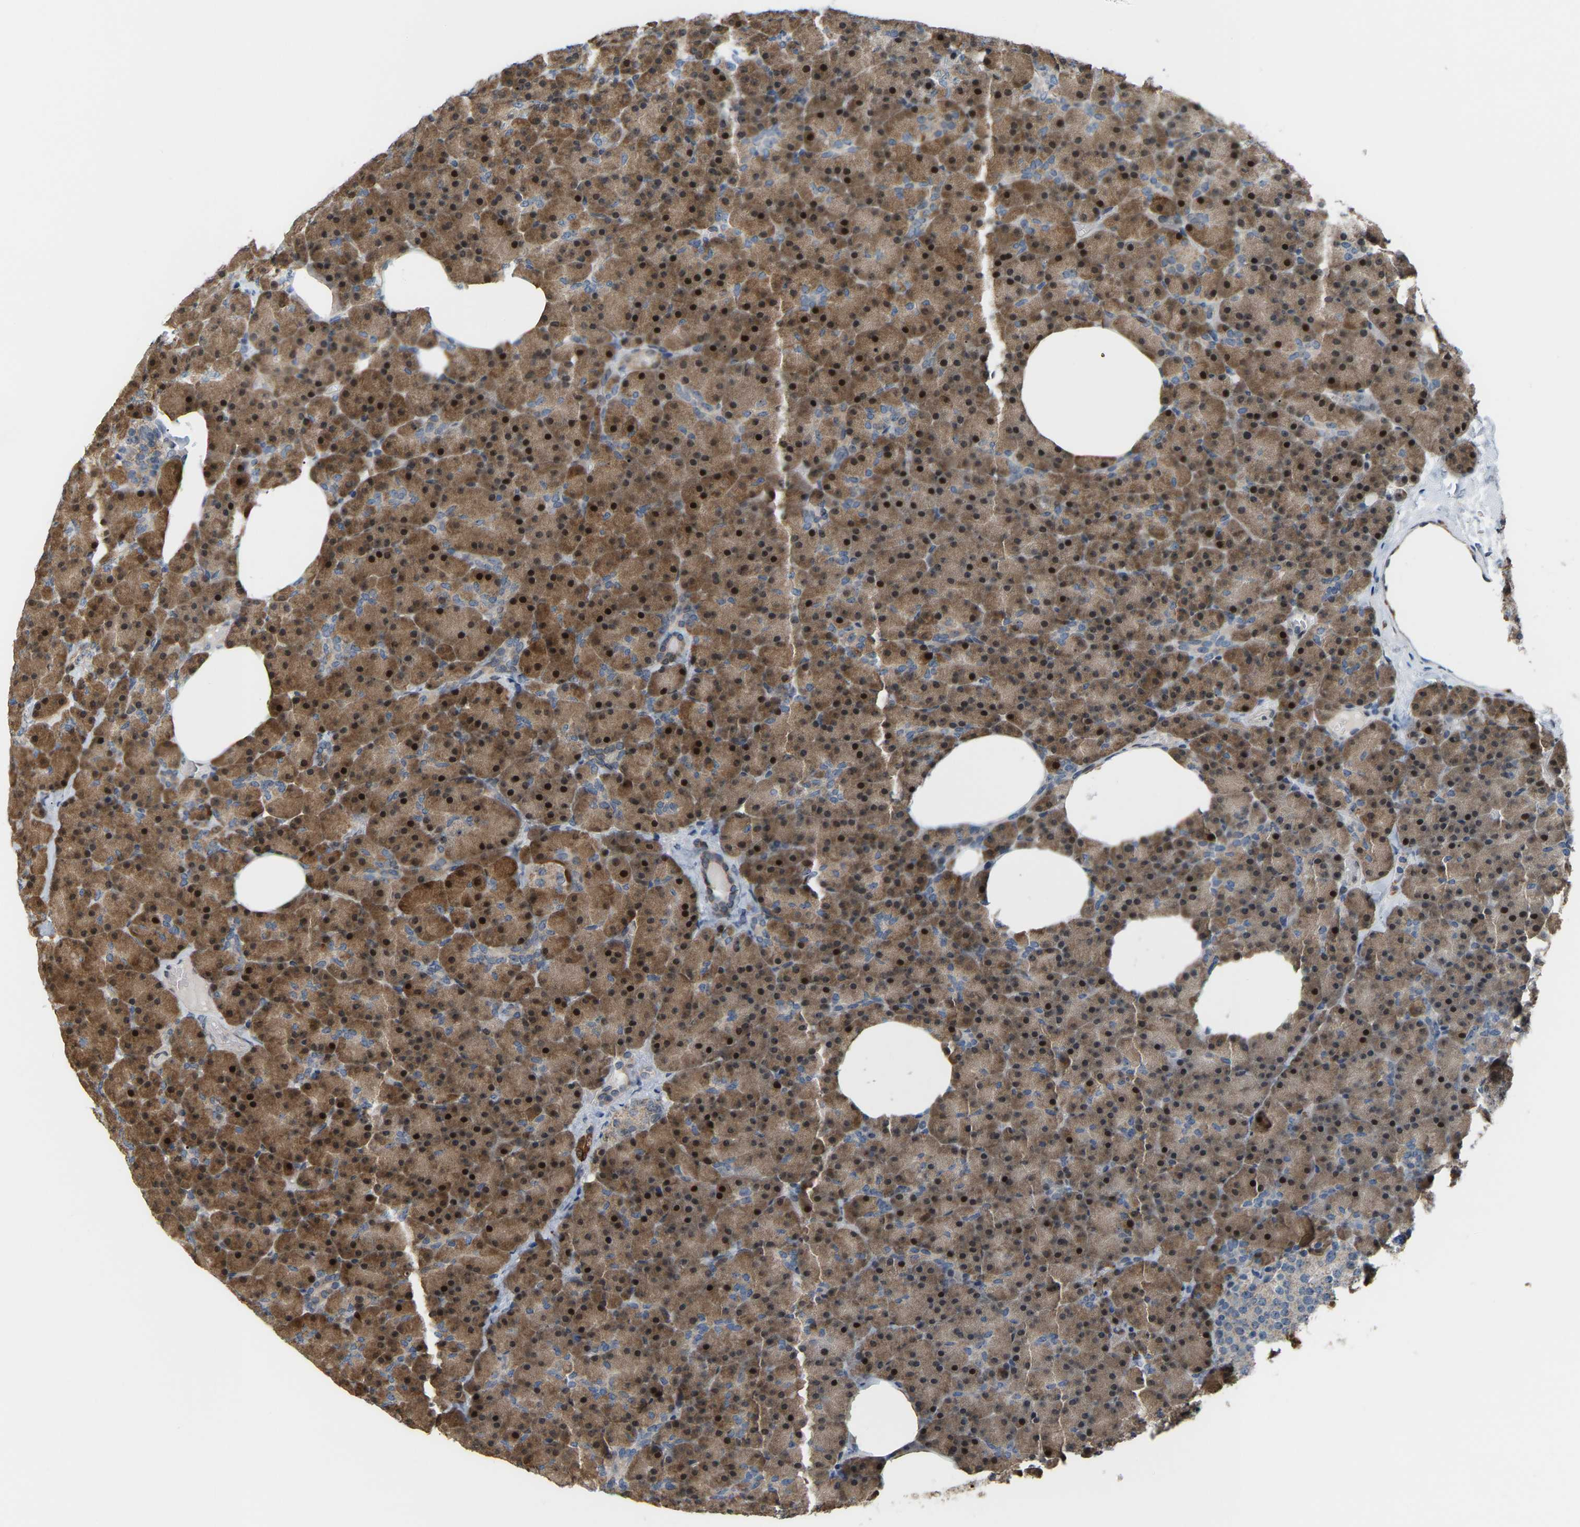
{"staining": {"intensity": "strong", "quantity": ">75%", "location": "cytoplasmic/membranous,nuclear"}, "tissue": "pancreas", "cell_type": "Exocrine glandular cells", "image_type": "normal", "snomed": [{"axis": "morphology", "description": "Normal tissue, NOS"}, {"axis": "morphology", "description": "Carcinoid, malignant, NOS"}, {"axis": "topography", "description": "Pancreas"}], "caption": "A high amount of strong cytoplasmic/membranous,nuclear positivity is appreciated in approximately >75% of exocrine glandular cells in unremarkable pancreas.", "gene": "CROT", "patient": {"sex": "female", "age": 35}}